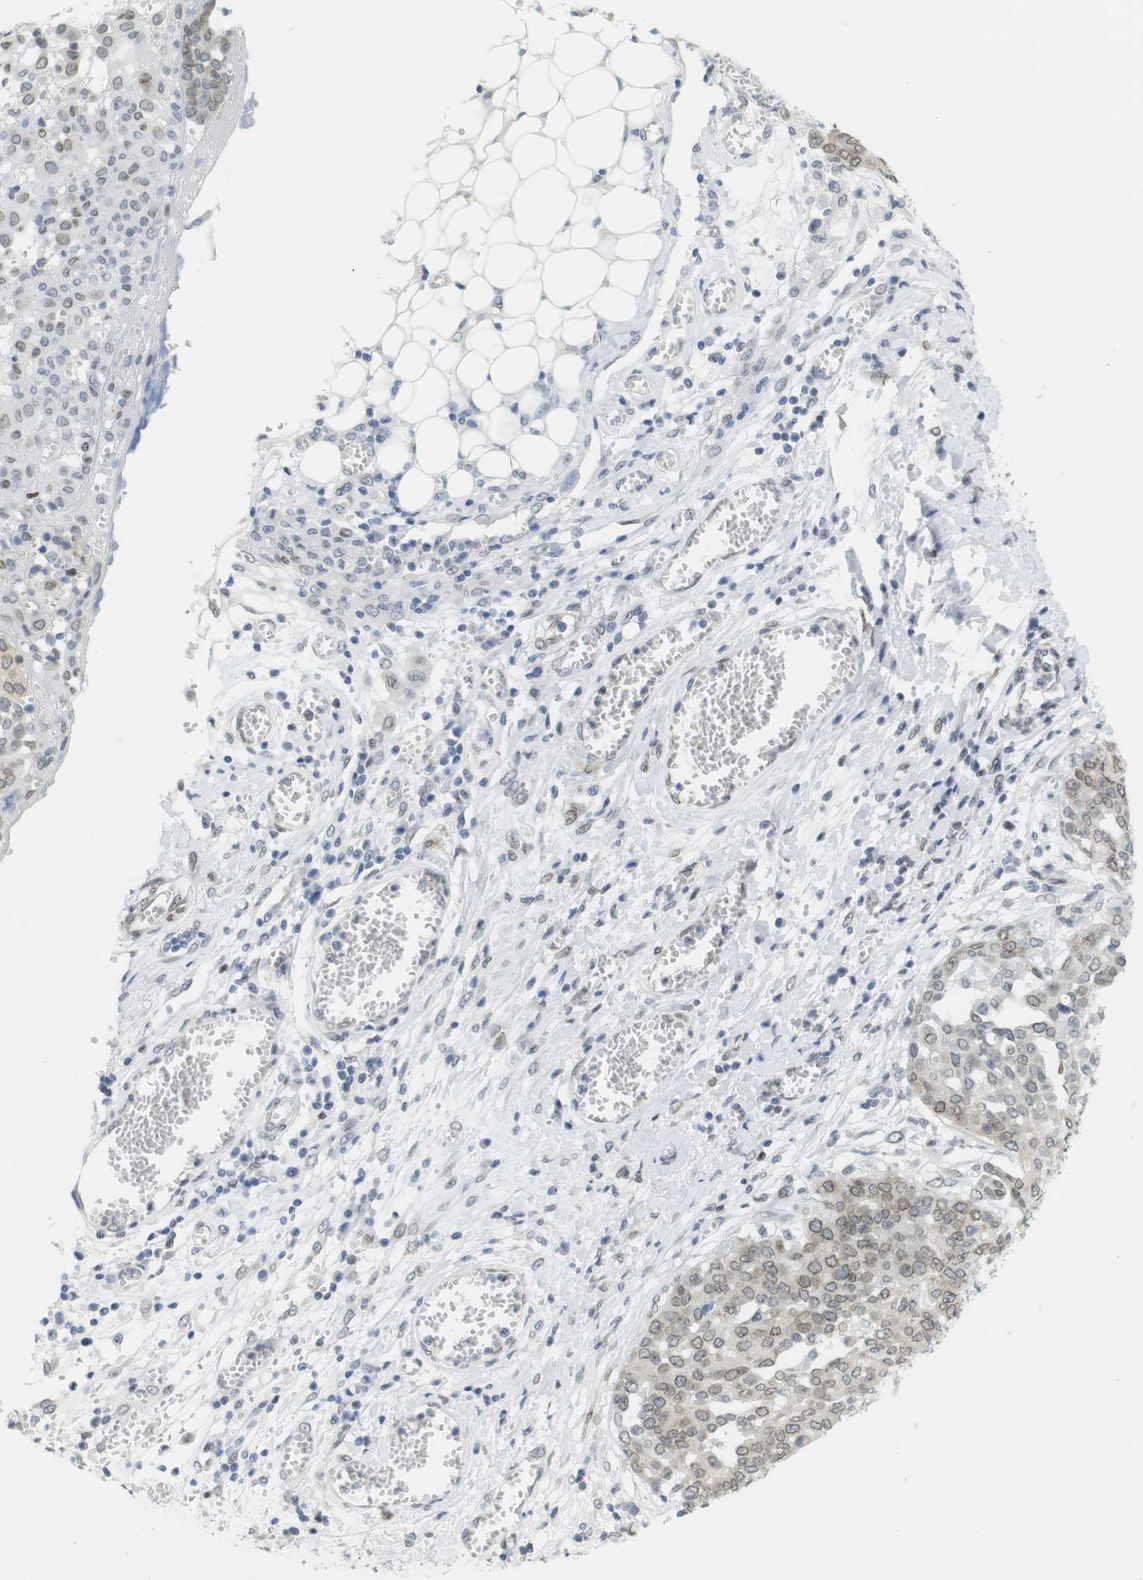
{"staining": {"intensity": "weak", "quantity": "25%-75%", "location": "cytoplasmic/membranous,nuclear"}, "tissue": "ovarian cancer", "cell_type": "Tumor cells", "image_type": "cancer", "snomed": [{"axis": "morphology", "description": "Cystadenocarcinoma, serous, NOS"}, {"axis": "topography", "description": "Soft tissue"}, {"axis": "topography", "description": "Ovary"}], "caption": "Protein expression analysis of ovarian cancer (serous cystadenocarcinoma) exhibits weak cytoplasmic/membranous and nuclear expression in approximately 25%-75% of tumor cells. (DAB = brown stain, brightfield microscopy at high magnification).", "gene": "ARL6IP6", "patient": {"sex": "female", "age": 57}}